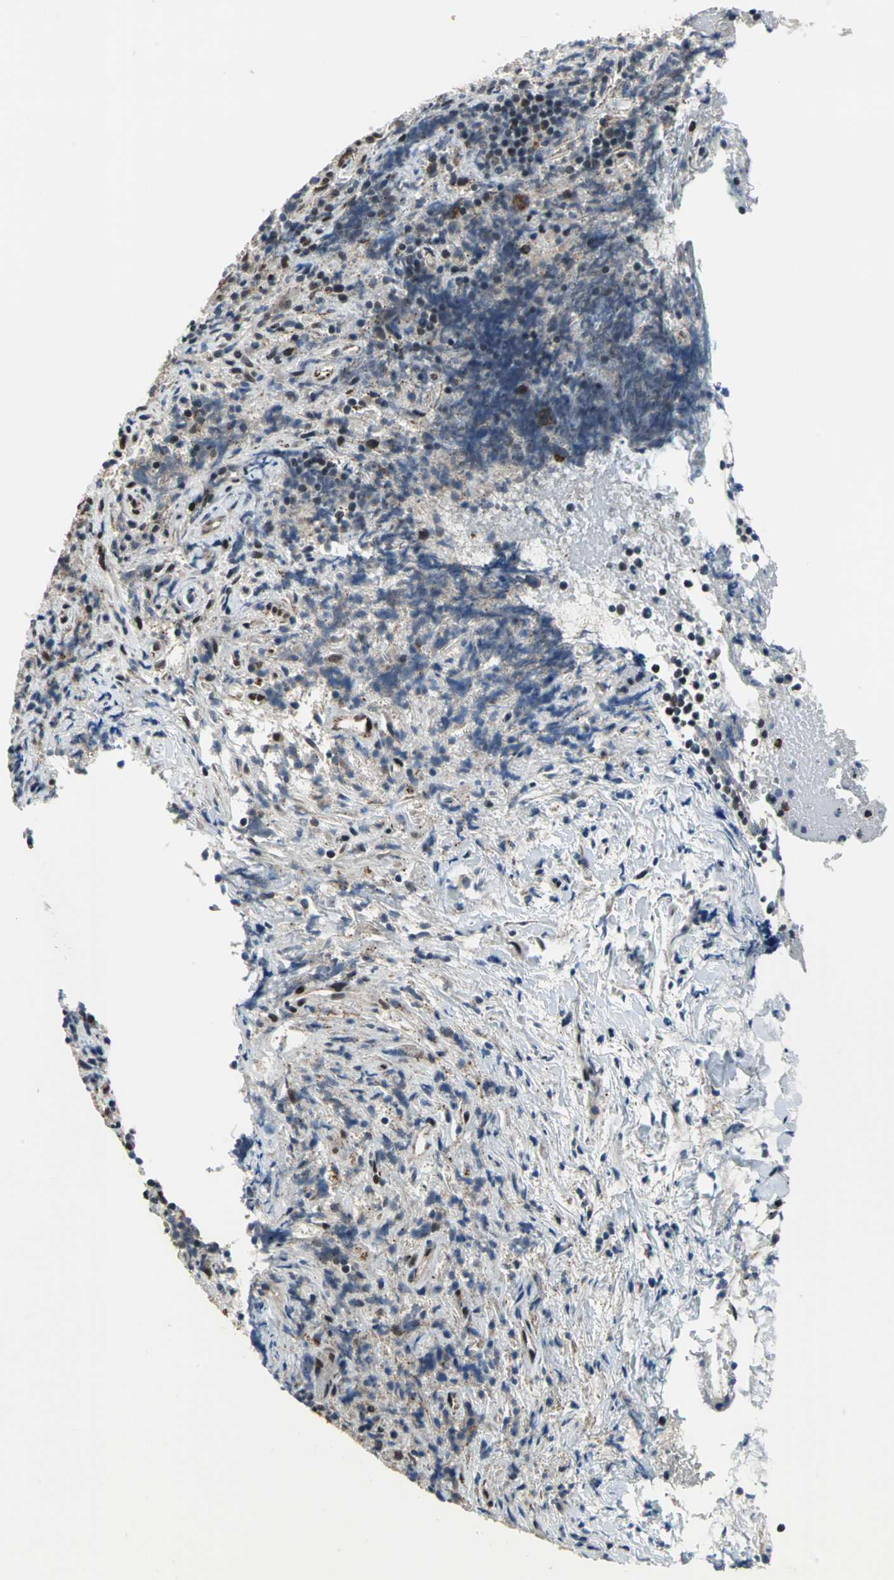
{"staining": {"intensity": "moderate", "quantity": "25%-75%", "location": "cytoplasmic/membranous,nuclear"}, "tissue": "lymphoma", "cell_type": "Tumor cells", "image_type": "cancer", "snomed": [{"axis": "morphology", "description": "Hodgkin's disease, NOS"}, {"axis": "topography", "description": "Lymph node"}], "caption": "Immunohistochemistry photomicrograph of neoplastic tissue: human lymphoma stained using immunohistochemistry reveals medium levels of moderate protein expression localized specifically in the cytoplasmic/membranous and nuclear of tumor cells, appearing as a cytoplasmic/membranous and nuclear brown color.", "gene": "ELF2", "patient": {"sex": "female", "age": 25}}